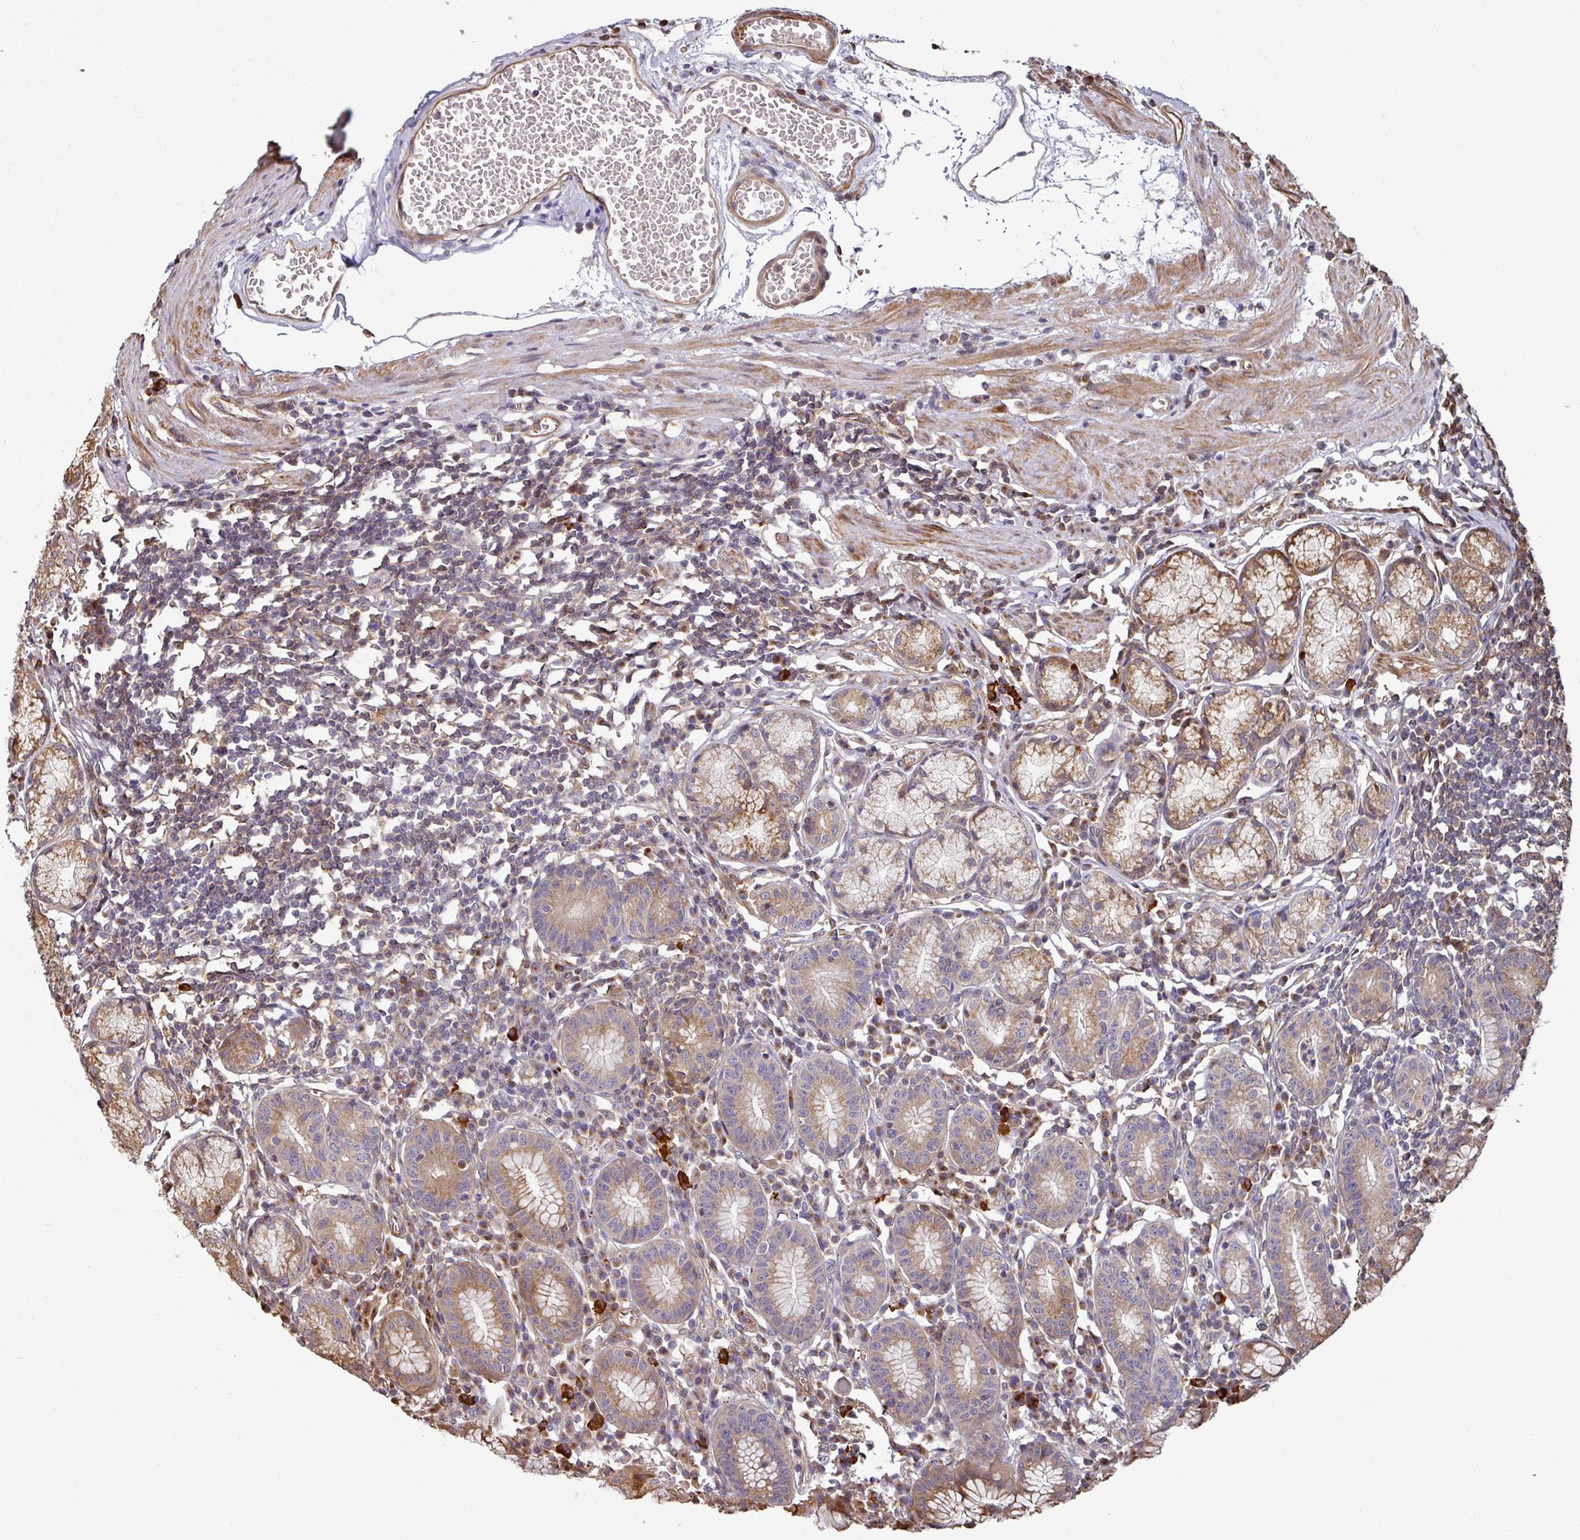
{"staining": {"intensity": "strong", "quantity": "25%-75%", "location": "cytoplasmic/membranous"}, "tissue": "stomach", "cell_type": "Glandular cells", "image_type": "normal", "snomed": [{"axis": "morphology", "description": "Normal tissue, NOS"}, {"axis": "topography", "description": "Stomach"}], "caption": "This image exhibits IHC staining of normal human stomach, with high strong cytoplasmic/membranous expression in approximately 25%-75% of glandular cells.", "gene": "SIK1", "patient": {"sex": "male", "age": 55}}